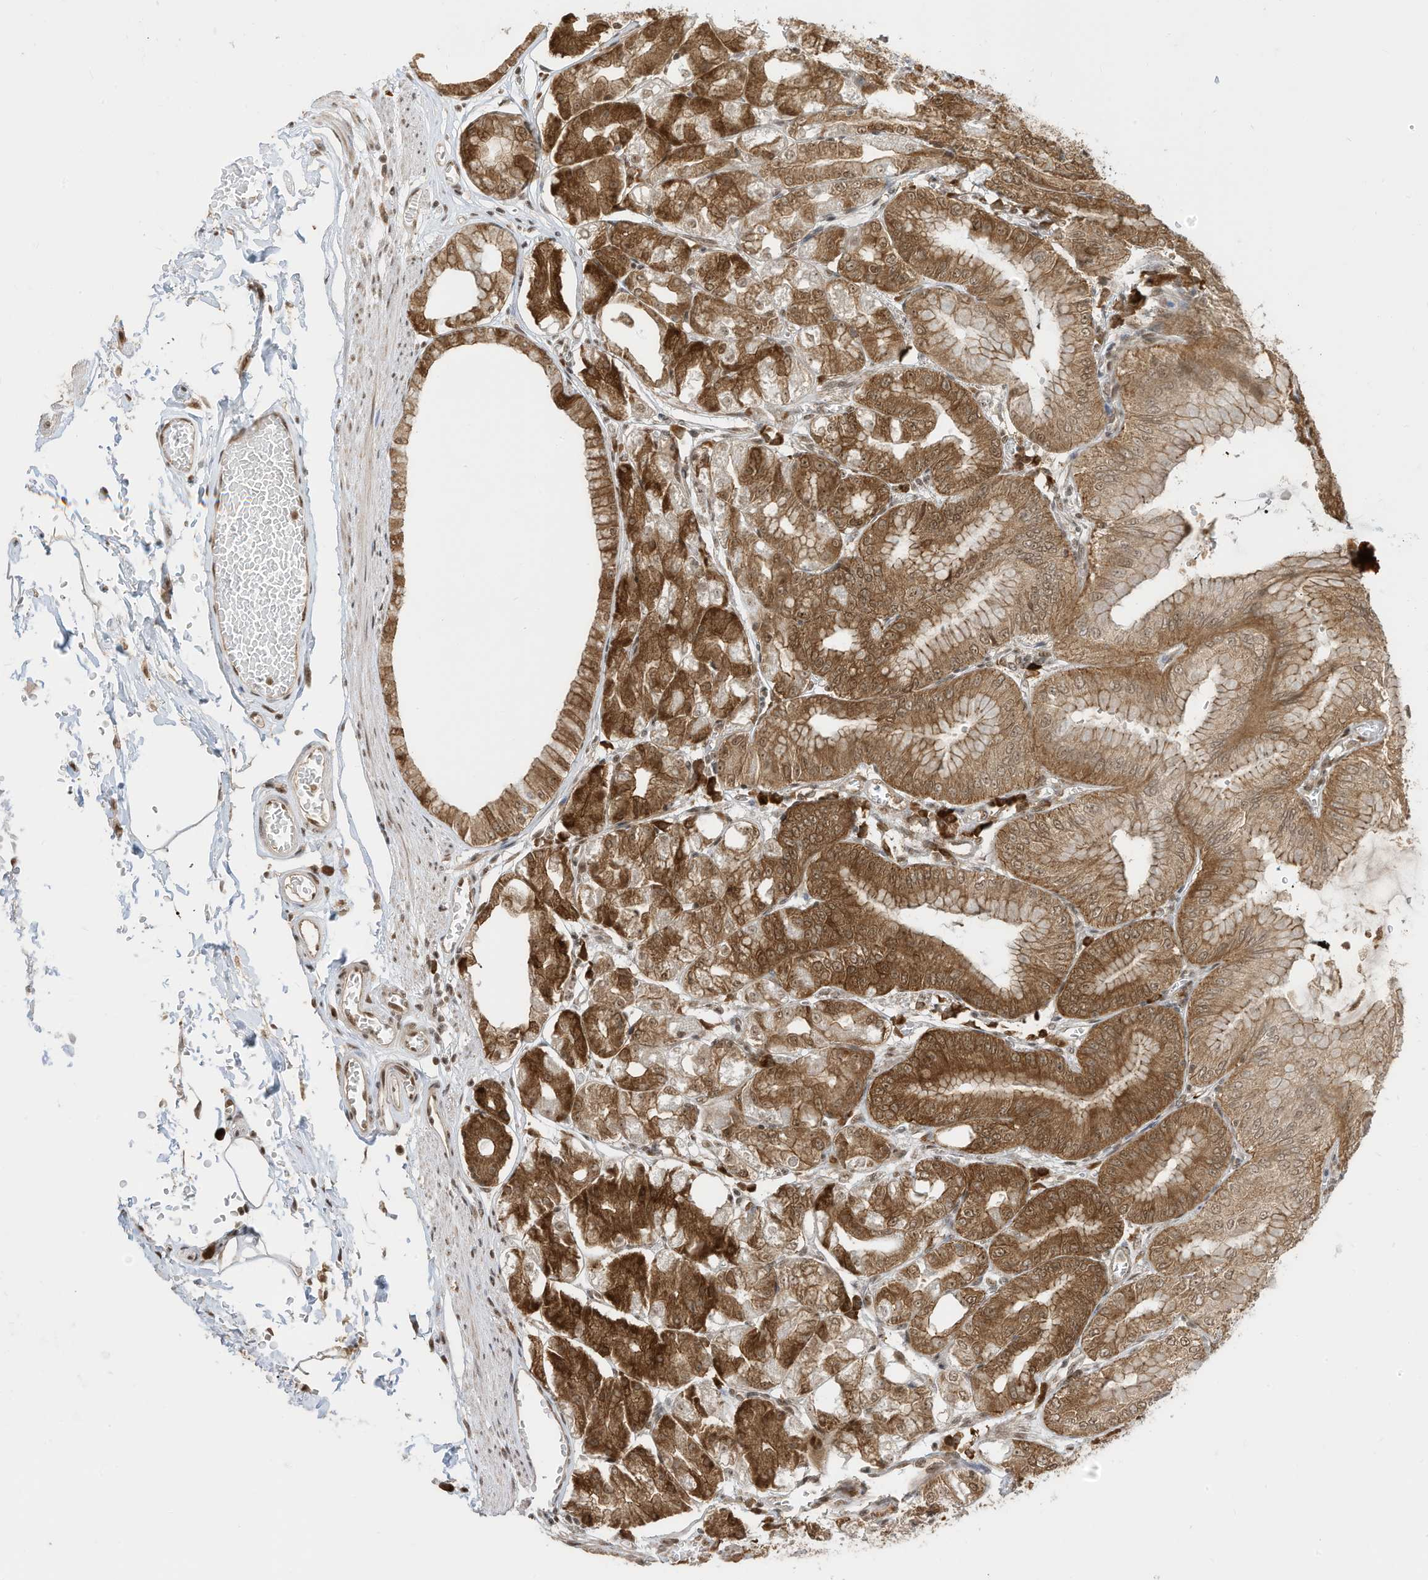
{"staining": {"intensity": "moderate", "quantity": ">75%", "location": "cytoplasmic/membranous,nuclear"}, "tissue": "stomach", "cell_type": "Glandular cells", "image_type": "normal", "snomed": [{"axis": "morphology", "description": "Normal tissue, NOS"}, {"axis": "topography", "description": "Stomach, lower"}], "caption": "Moderate cytoplasmic/membranous,nuclear staining is present in approximately >75% of glandular cells in benign stomach. The protein is stained brown, and the nuclei are stained in blue (DAB IHC with brightfield microscopy, high magnification).", "gene": "ZNF195", "patient": {"sex": "male", "age": 71}}